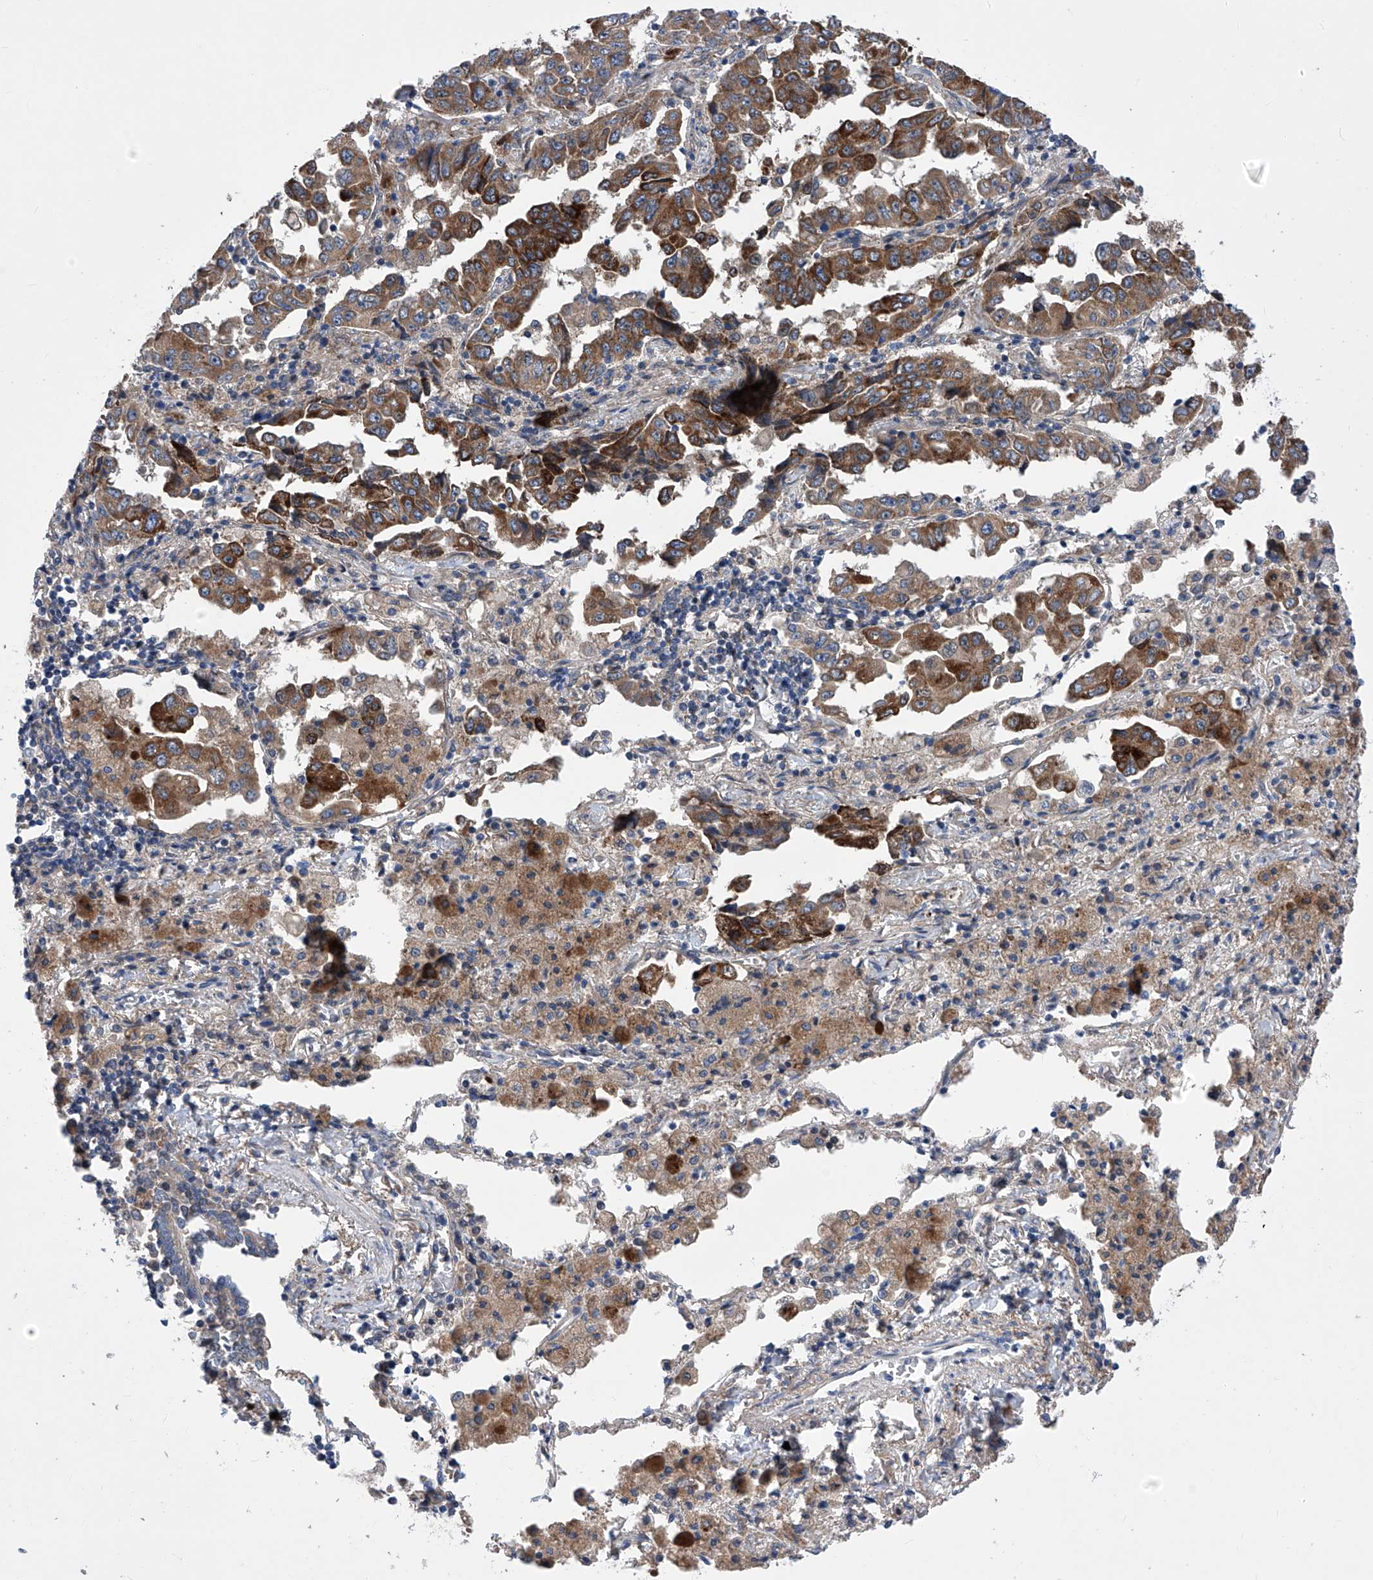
{"staining": {"intensity": "strong", "quantity": "25%-75%", "location": "cytoplasmic/membranous"}, "tissue": "lung cancer", "cell_type": "Tumor cells", "image_type": "cancer", "snomed": [{"axis": "morphology", "description": "Adenocarcinoma, NOS"}, {"axis": "topography", "description": "Lung"}], "caption": "The photomicrograph displays immunohistochemical staining of lung cancer (adenocarcinoma). There is strong cytoplasmic/membranous staining is appreciated in about 25%-75% of tumor cells.", "gene": "KTI12", "patient": {"sex": "female", "age": 51}}